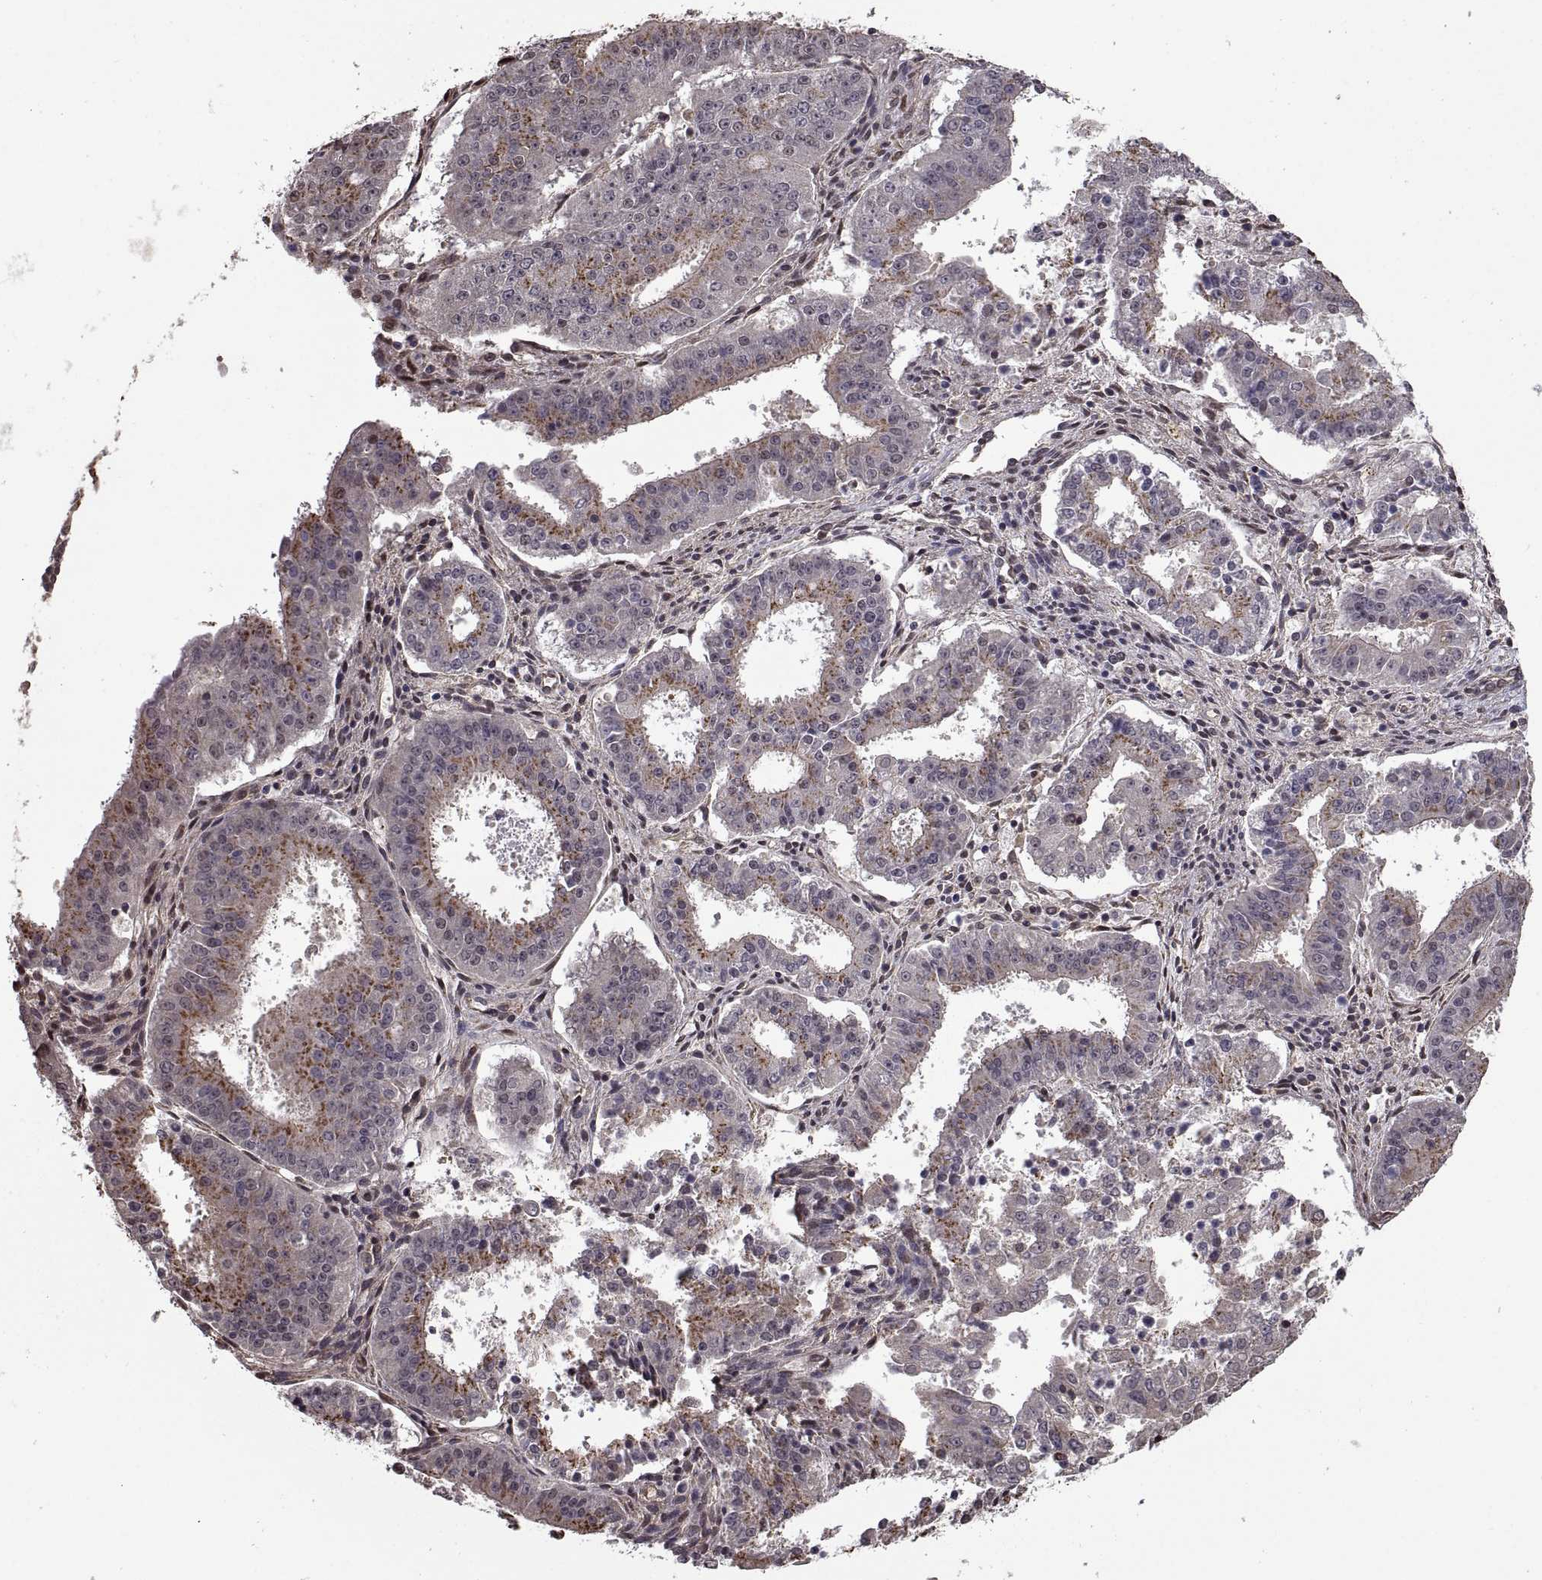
{"staining": {"intensity": "moderate", "quantity": "25%-75%", "location": "cytoplasmic/membranous"}, "tissue": "ovarian cancer", "cell_type": "Tumor cells", "image_type": "cancer", "snomed": [{"axis": "morphology", "description": "Carcinoma, endometroid"}, {"axis": "topography", "description": "Ovary"}], "caption": "A brown stain highlights moderate cytoplasmic/membranous expression of a protein in human ovarian endometroid carcinoma tumor cells. (Stains: DAB in brown, nuclei in blue, Microscopy: brightfield microscopy at high magnification).", "gene": "ARRB1", "patient": {"sex": "female", "age": 42}}